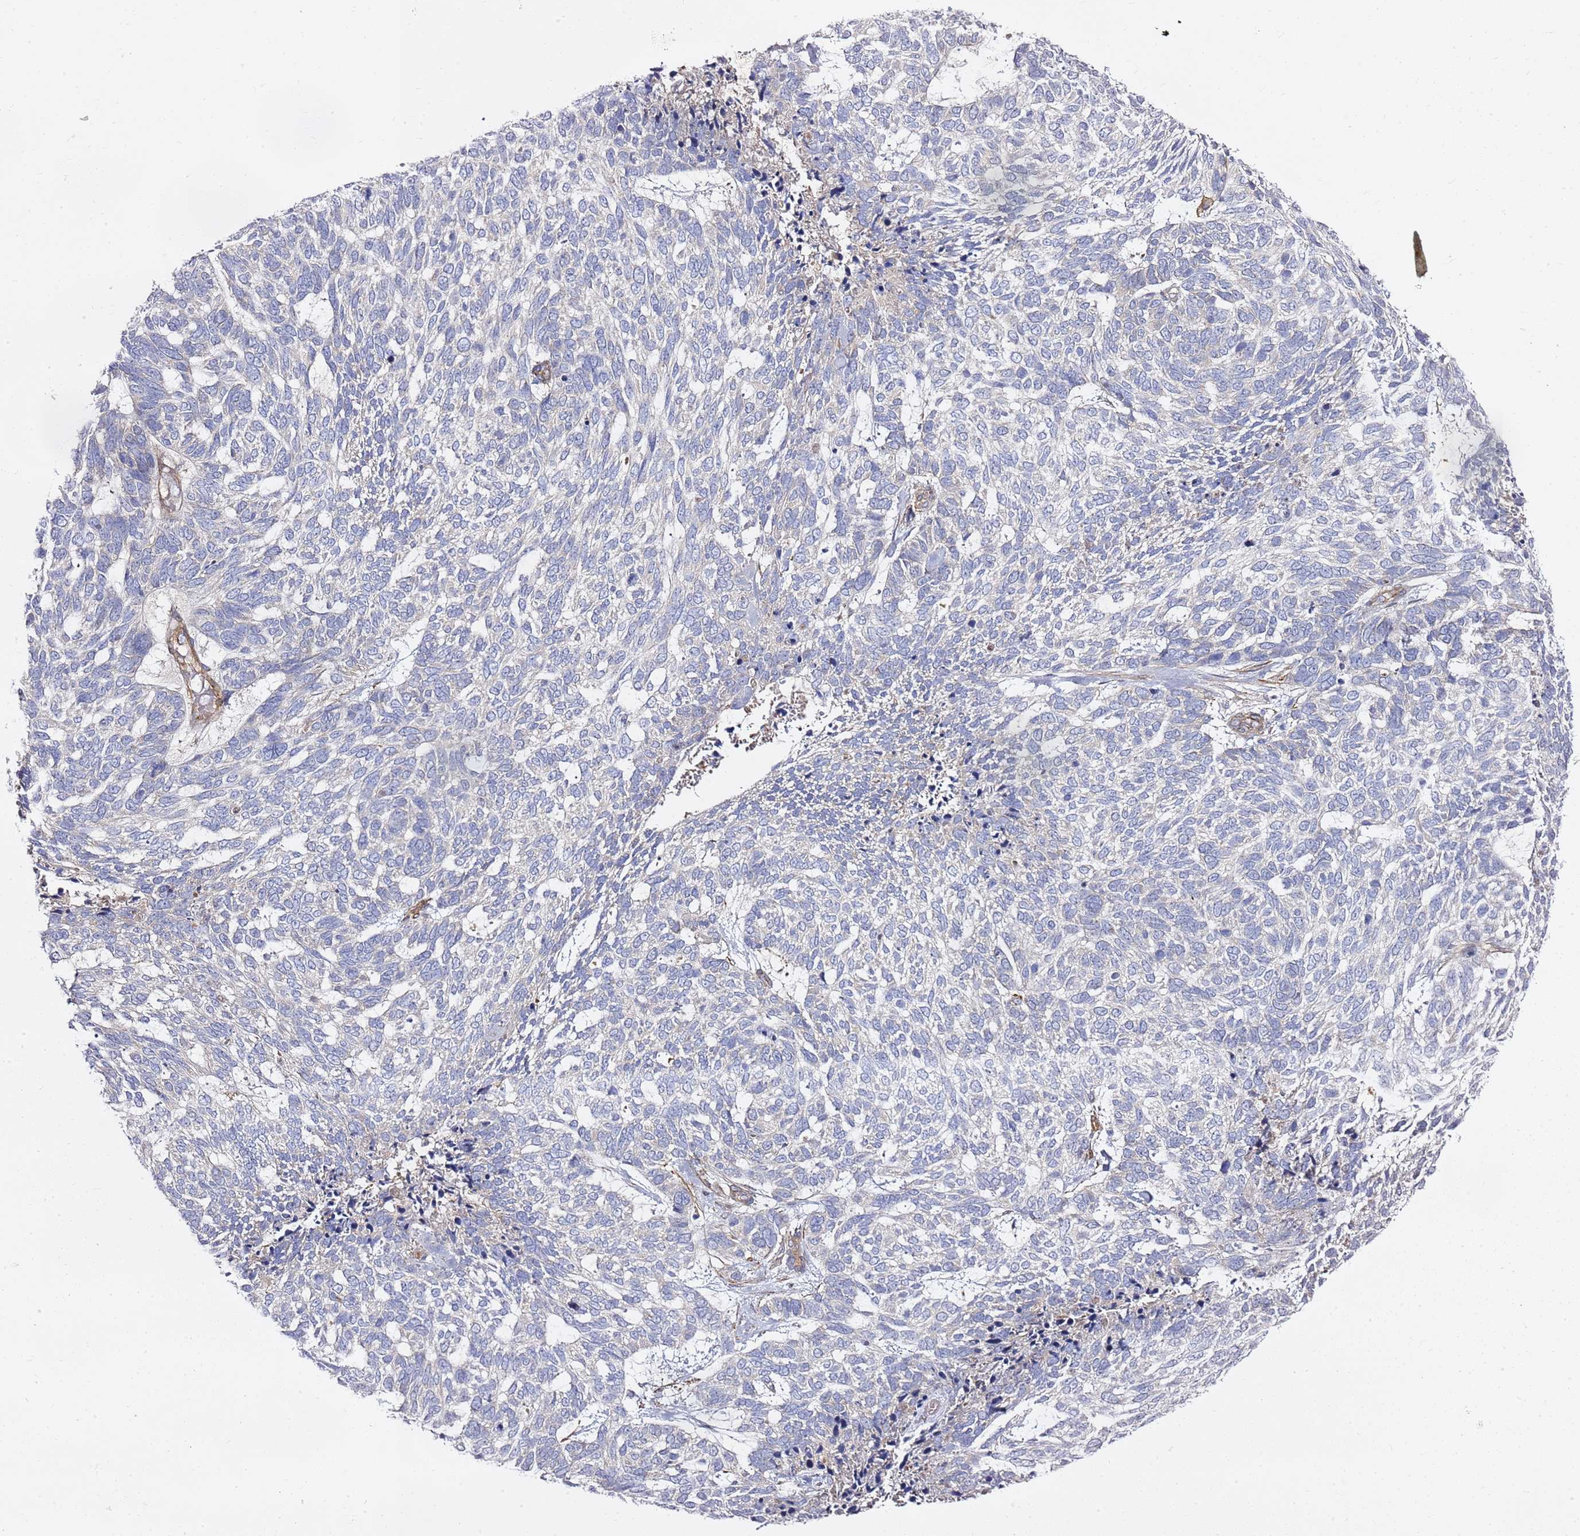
{"staining": {"intensity": "negative", "quantity": "none", "location": "none"}, "tissue": "skin cancer", "cell_type": "Tumor cells", "image_type": "cancer", "snomed": [{"axis": "morphology", "description": "Basal cell carcinoma"}, {"axis": "topography", "description": "Skin"}], "caption": "IHC of skin basal cell carcinoma demonstrates no staining in tumor cells.", "gene": "EPS8L1", "patient": {"sex": "female", "age": 65}}